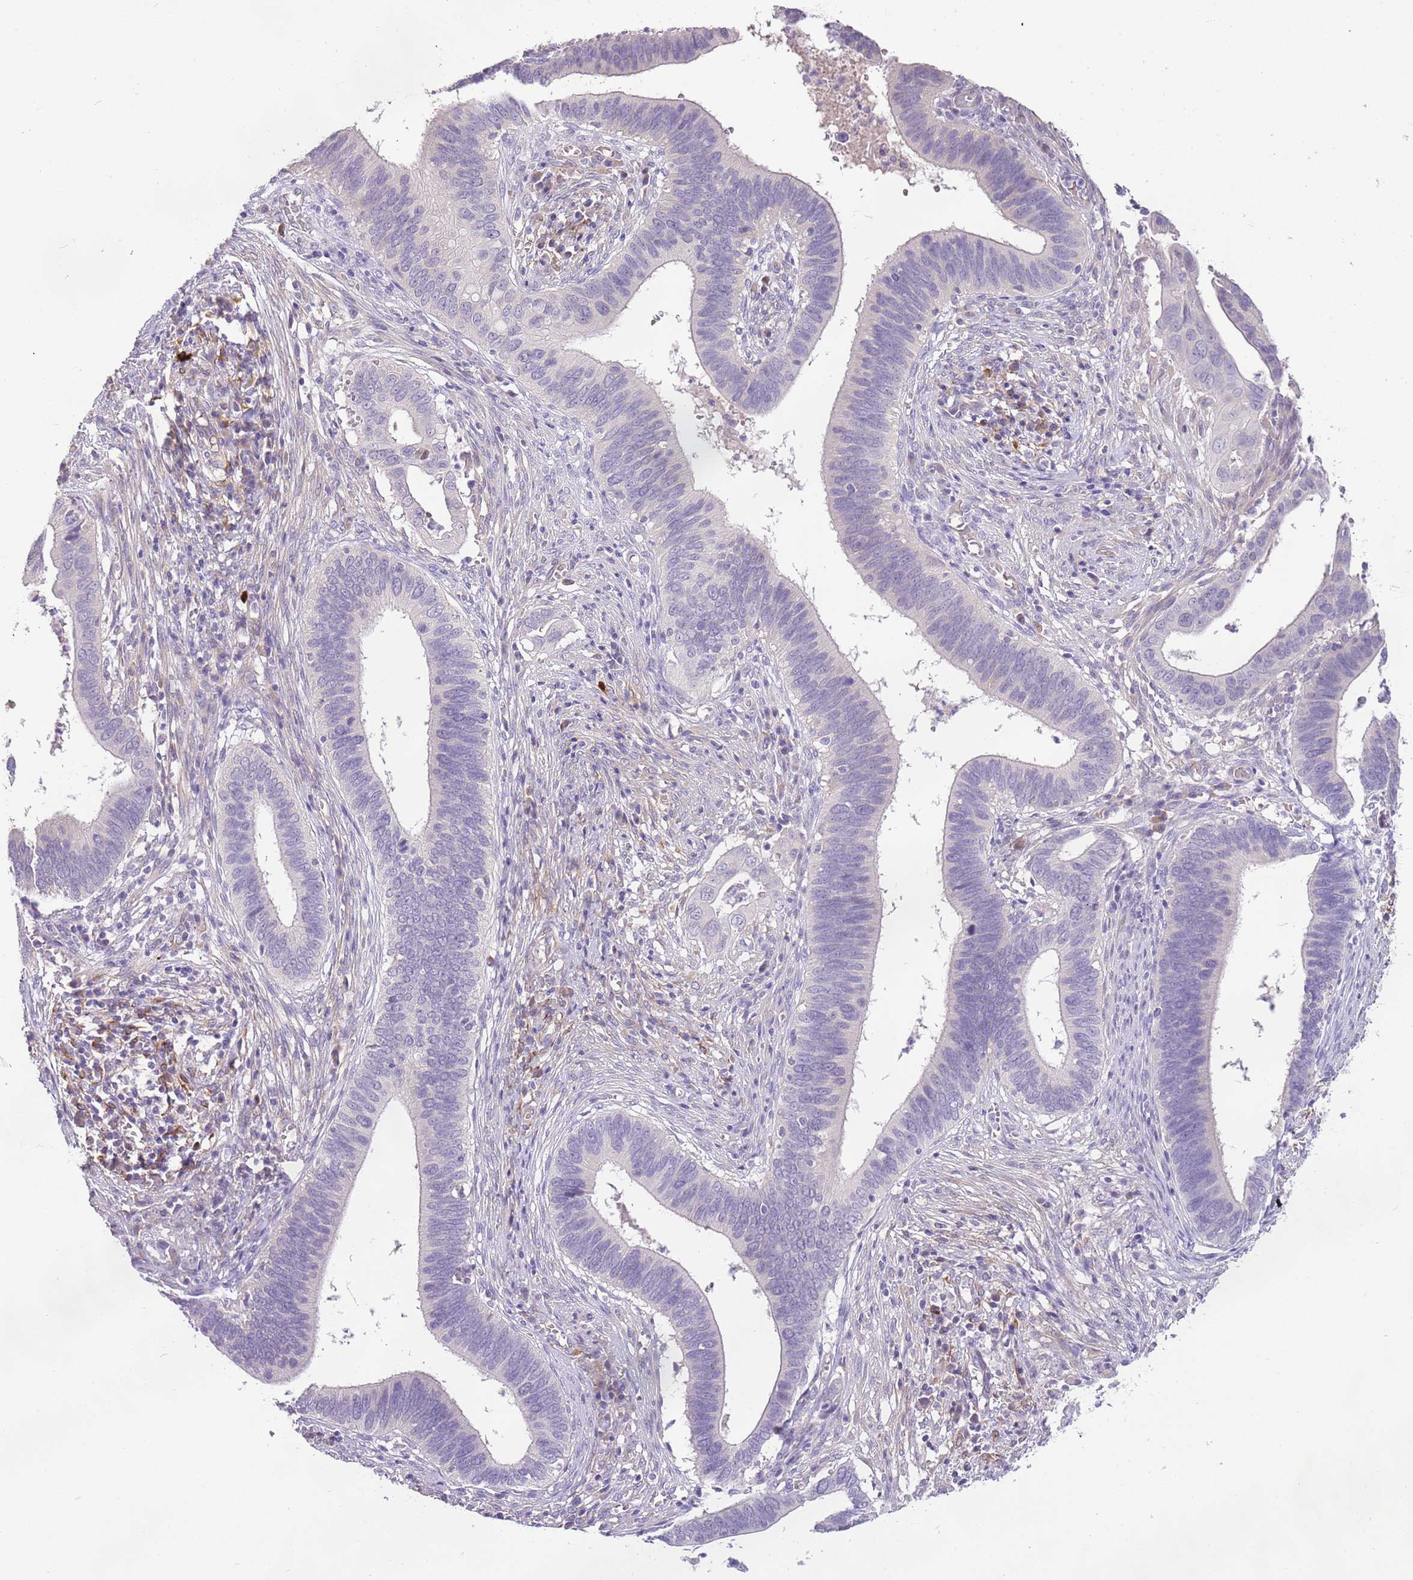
{"staining": {"intensity": "negative", "quantity": "none", "location": "none"}, "tissue": "cervical cancer", "cell_type": "Tumor cells", "image_type": "cancer", "snomed": [{"axis": "morphology", "description": "Adenocarcinoma, NOS"}, {"axis": "topography", "description": "Cervix"}], "caption": "DAB (3,3'-diaminobenzidine) immunohistochemical staining of human cervical cancer (adenocarcinoma) reveals no significant staining in tumor cells.", "gene": "RFK", "patient": {"sex": "female", "age": 42}}